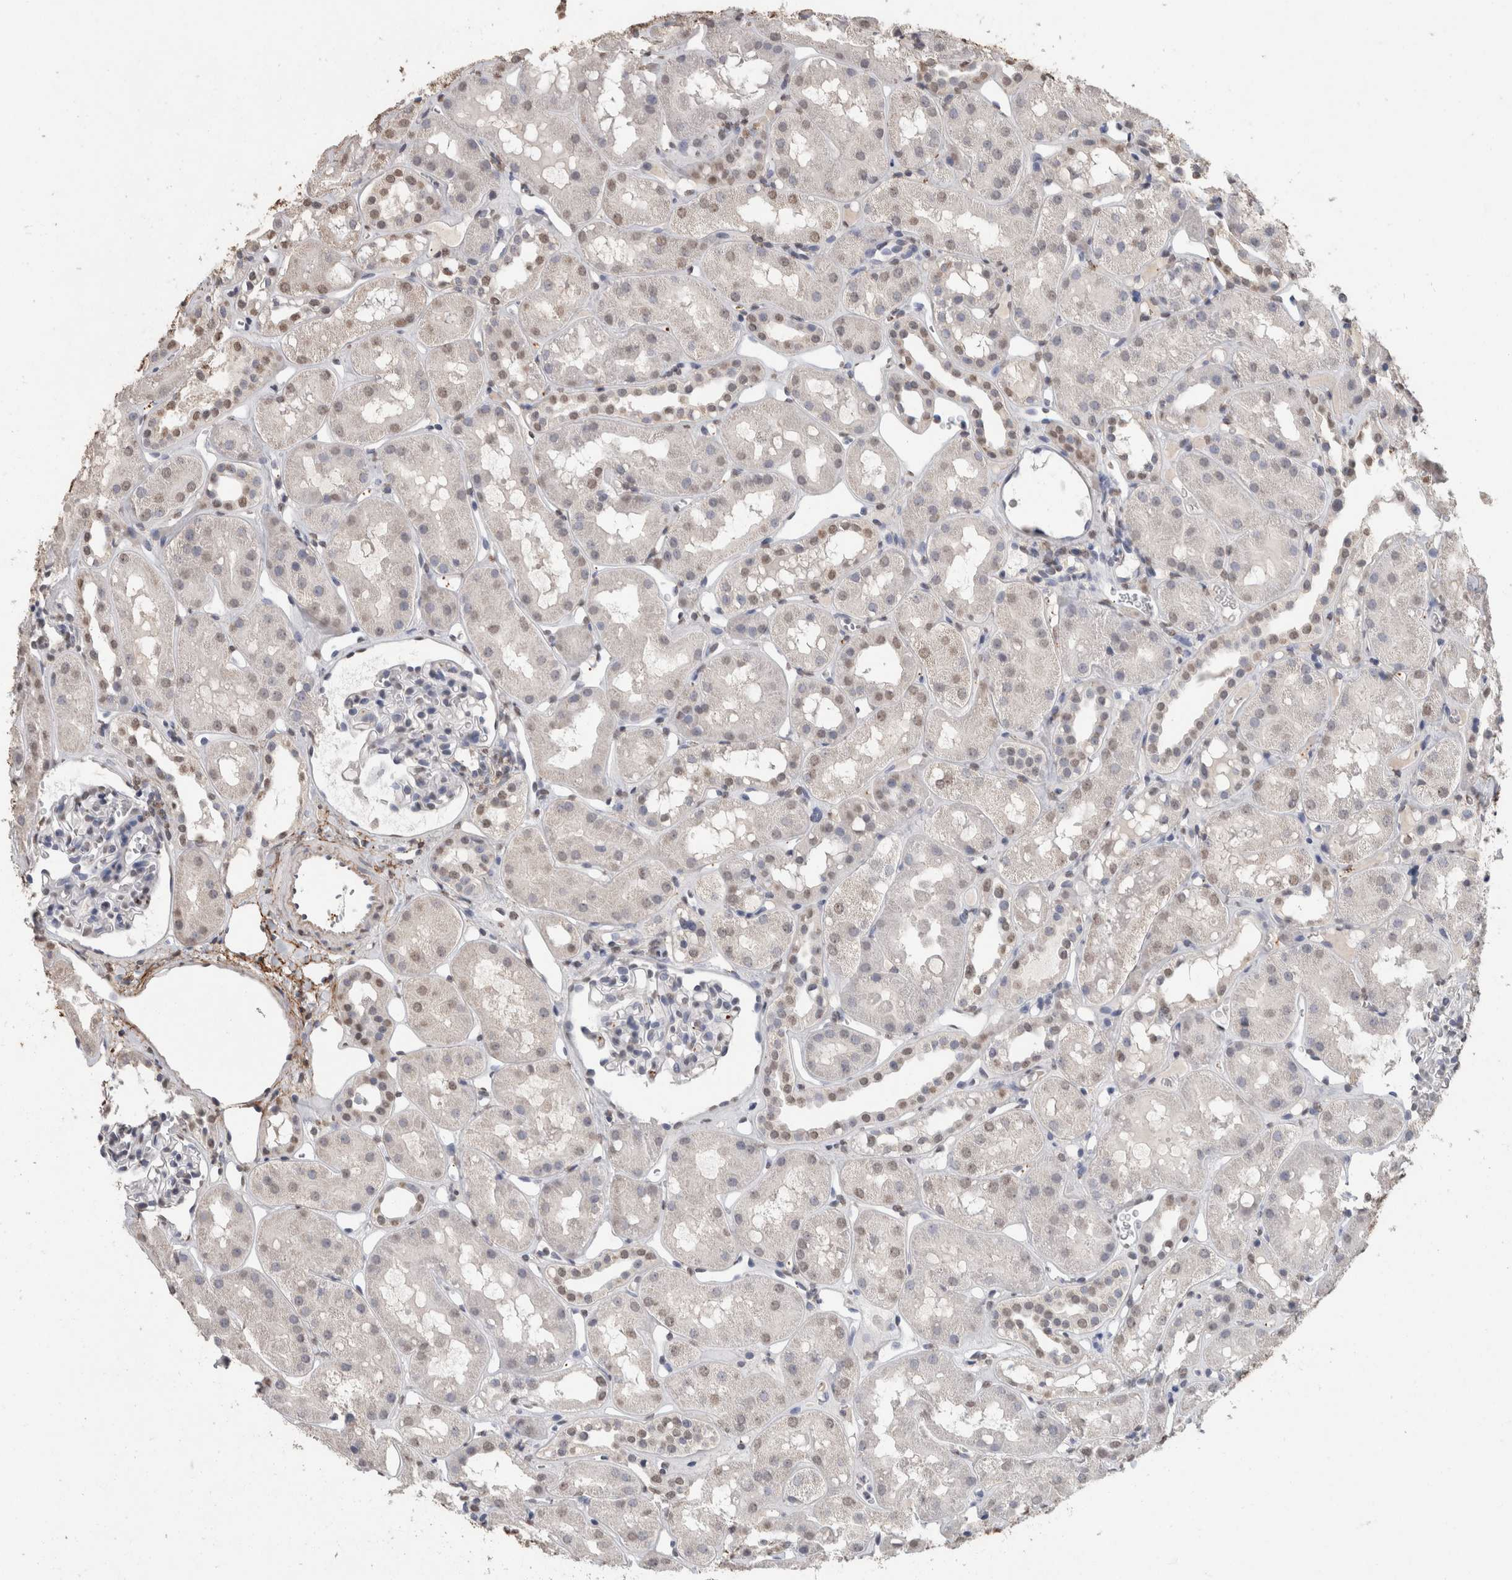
{"staining": {"intensity": "negative", "quantity": "none", "location": "none"}, "tissue": "kidney", "cell_type": "Cells in glomeruli", "image_type": "normal", "snomed": [{"axis": "morphology", "description": "Normal tissue, NOS"}, {"axis": "topography", "description": "Kidney"}], "caption": "IHC of unremarkable kidney displays no expression in cells in glomeruli. (DAB (3,3'-diaminobenzidine) immunohistochemistry (IHC), high magnification).", "gene": "LTBP1", "patient": {"sex": "male", "age": 16}}